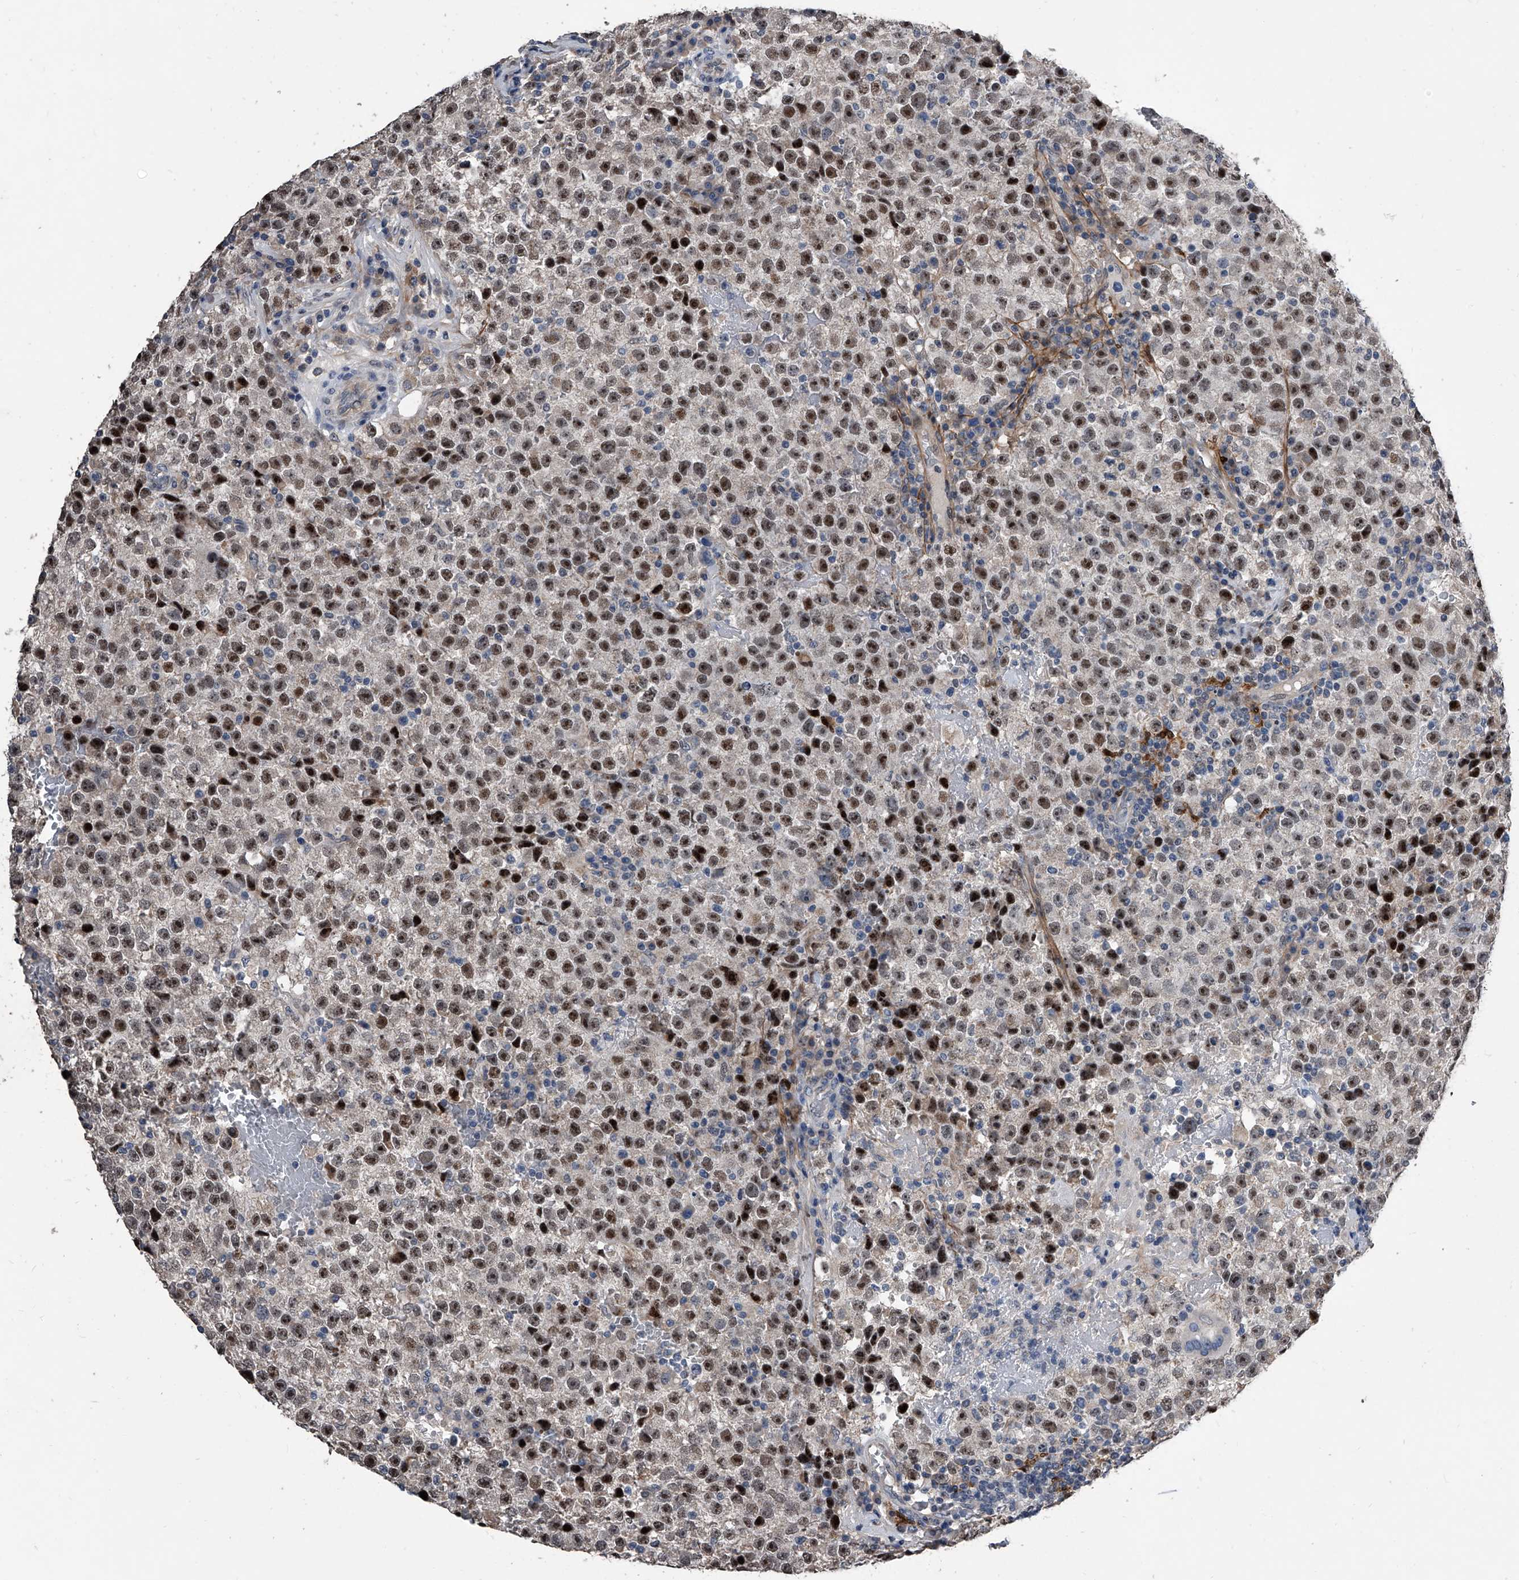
{"staining": {"intensity": "strong", "quantity": ">75%", "location": "nuclear"}, "tissue": "testis cancer", "cell_type": "Tumor cells", "image_type": "cancer", "snomed": [{"axis": "morphology", "description": "Seminoma, NOS"}, {"axis": "topography", "description": "Testis"}], "caption": "Human testis seminoma stained with a brown dye shows strong nuclear positive expression in approximately >75% of tumor cells.", "gene": "PHACTR1", "patient": {"sex": "male", "age": 22}}